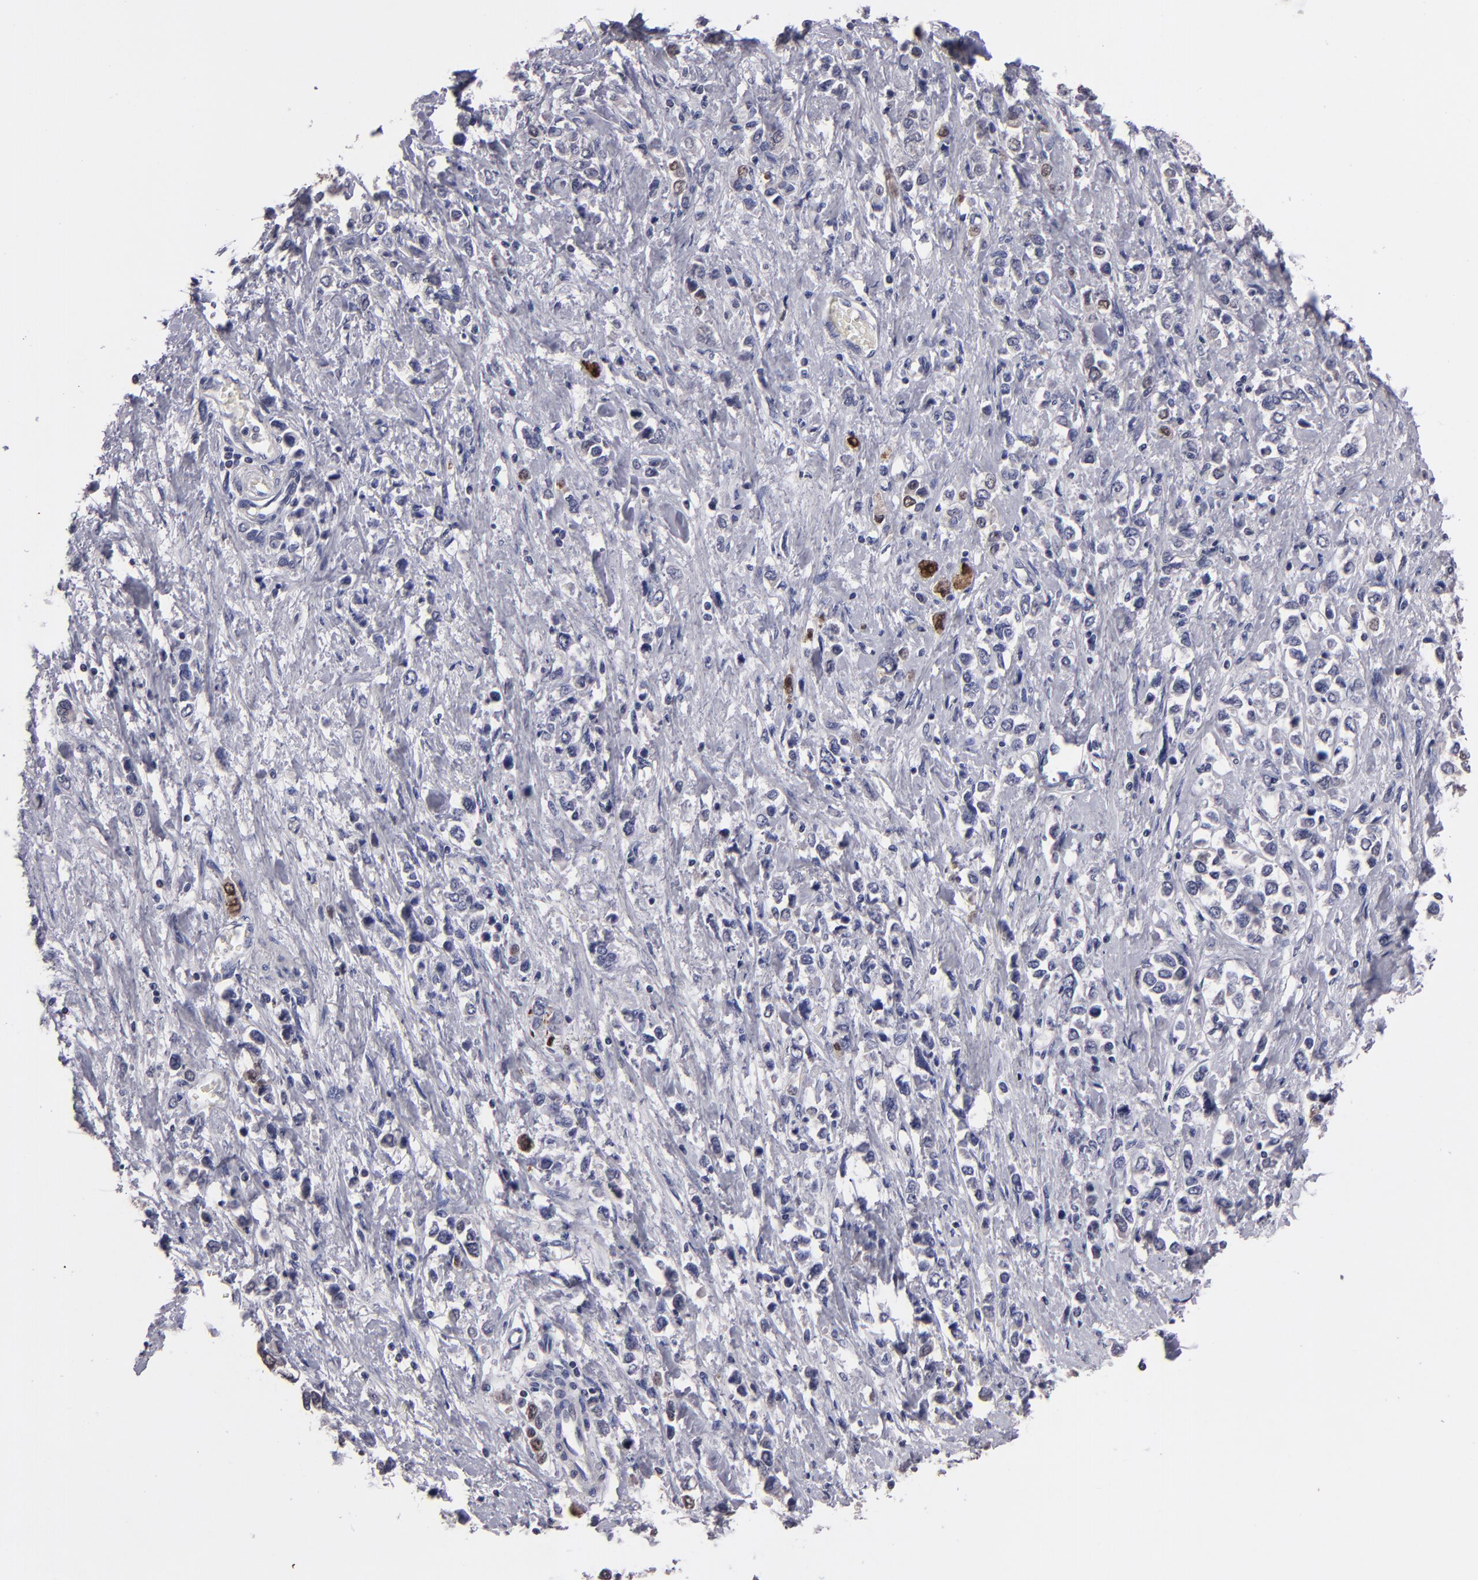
{"staining": {"intensity": "moderate", "quantity": "<25%", "location": "cytoplasmic/membranous,nuclear"}, "tissue": "stomach cancer", "cell_type": "Tumor cells", "image_type": "cancer", "snomed": [{"axis": "morphology", "description": "Adenocarcinoma, NOS"}, {"axis": "topography", "description": "Stomach, upper"}], "caption": "Protein expression analysis of adenocarcinoma (stomach) shows moderate cytoplasmic/membranous and nuclear positivity in about <25% of tumor cells. The staining was performed using DAB, with brown indicating positive protein expression. Nuclei are stained blue with hematoxylin.", "gene": "S100A1", "patient": {"sex": "male", "age": 76}}